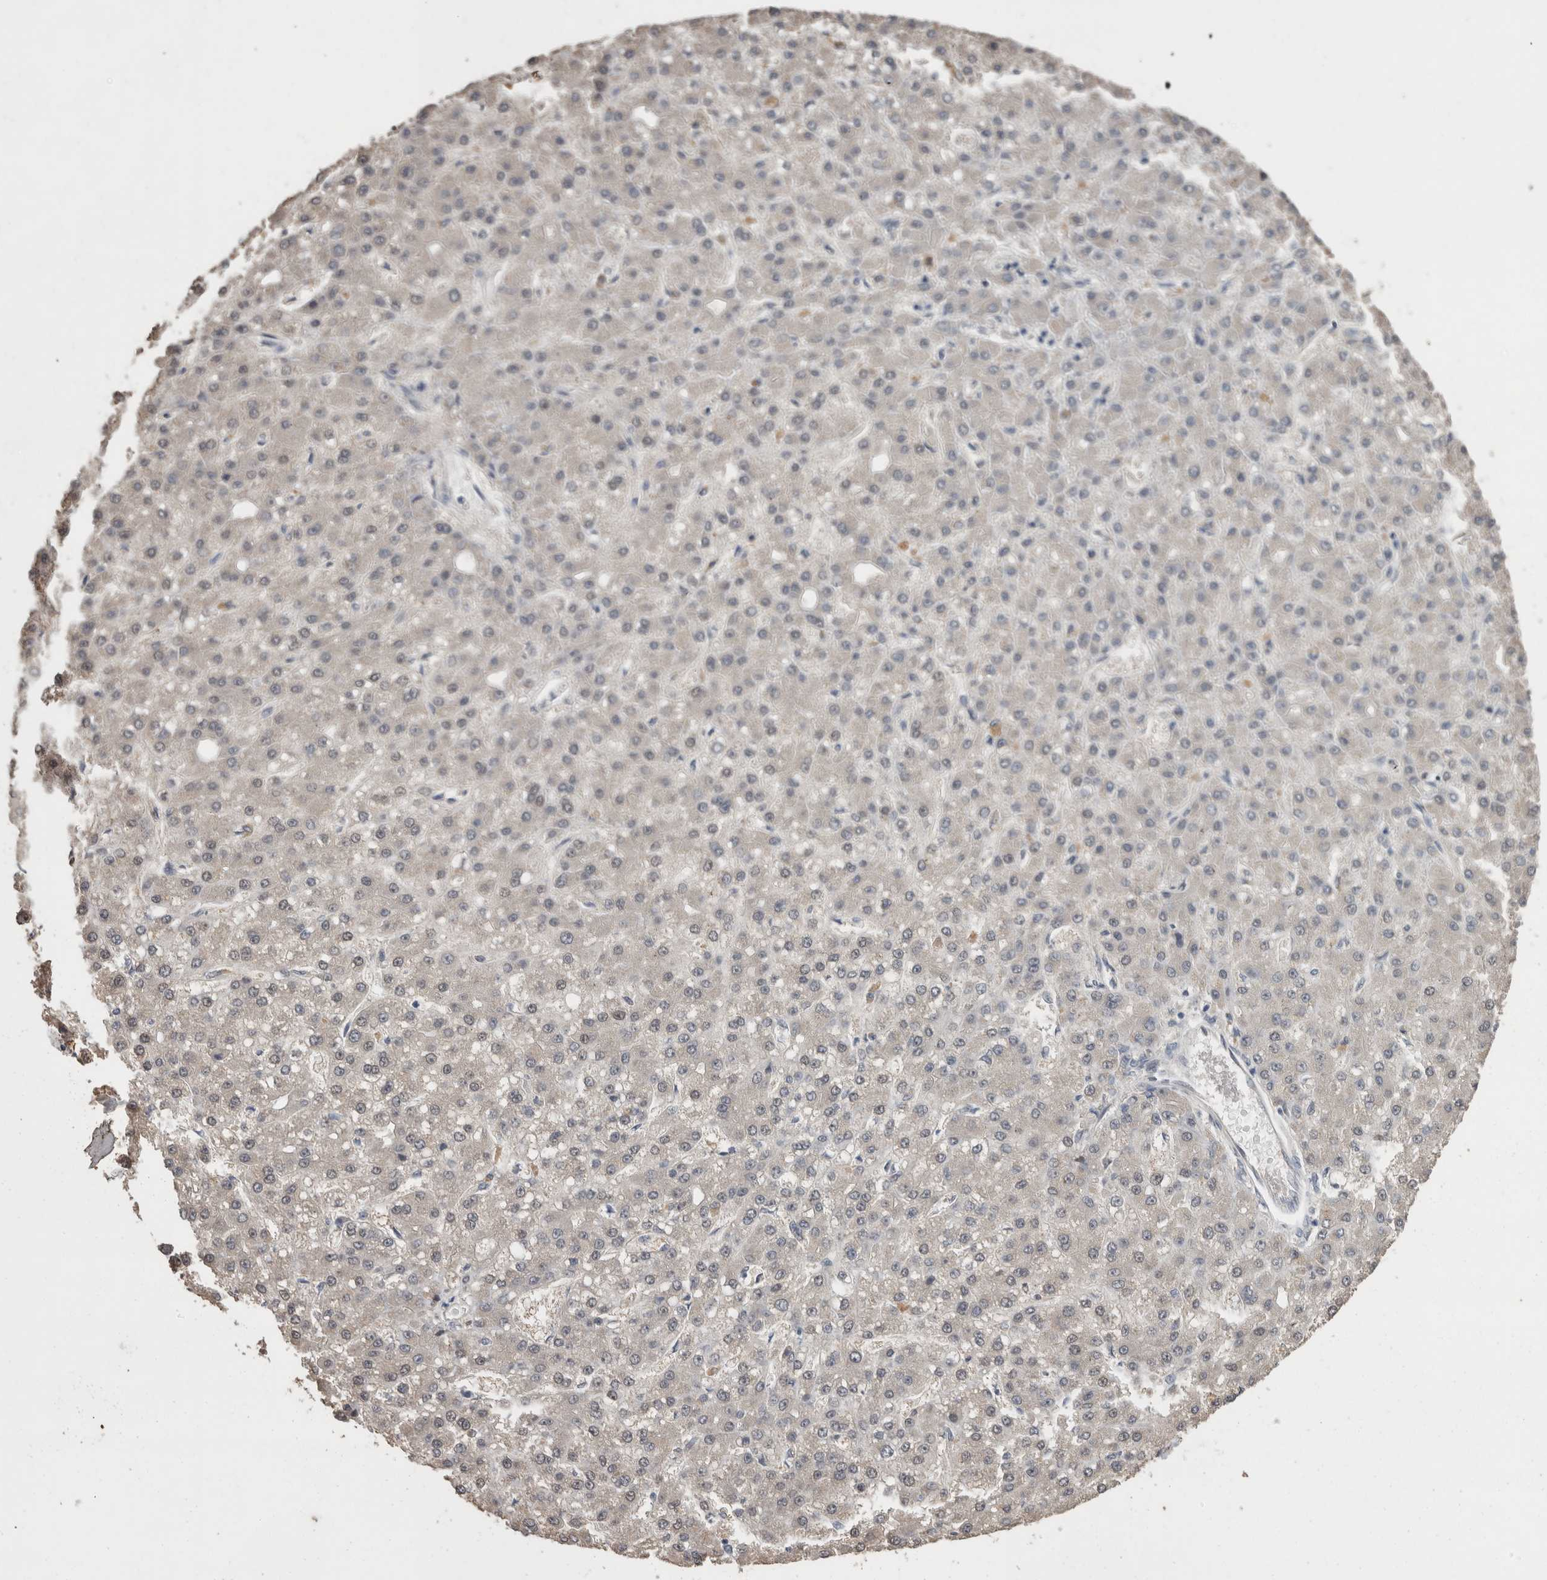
{"staining": {"intensity": "negative", "quantity": "none", "location": "none"}, "tissue": "liver cancer", "cell_type": "Tumor cells", "image_type": "cancer", "snomed": [{"axis": "morphology", "description": "Carcinoma, Hepatocellular, NOS"}, {"axis": "topography", "description": "Liver"}], "caption": "Tumor cells show no significant protein staining in liver cancer.", "gene": "FHOD3", "patient": {"sex": "male", "age": 67}}